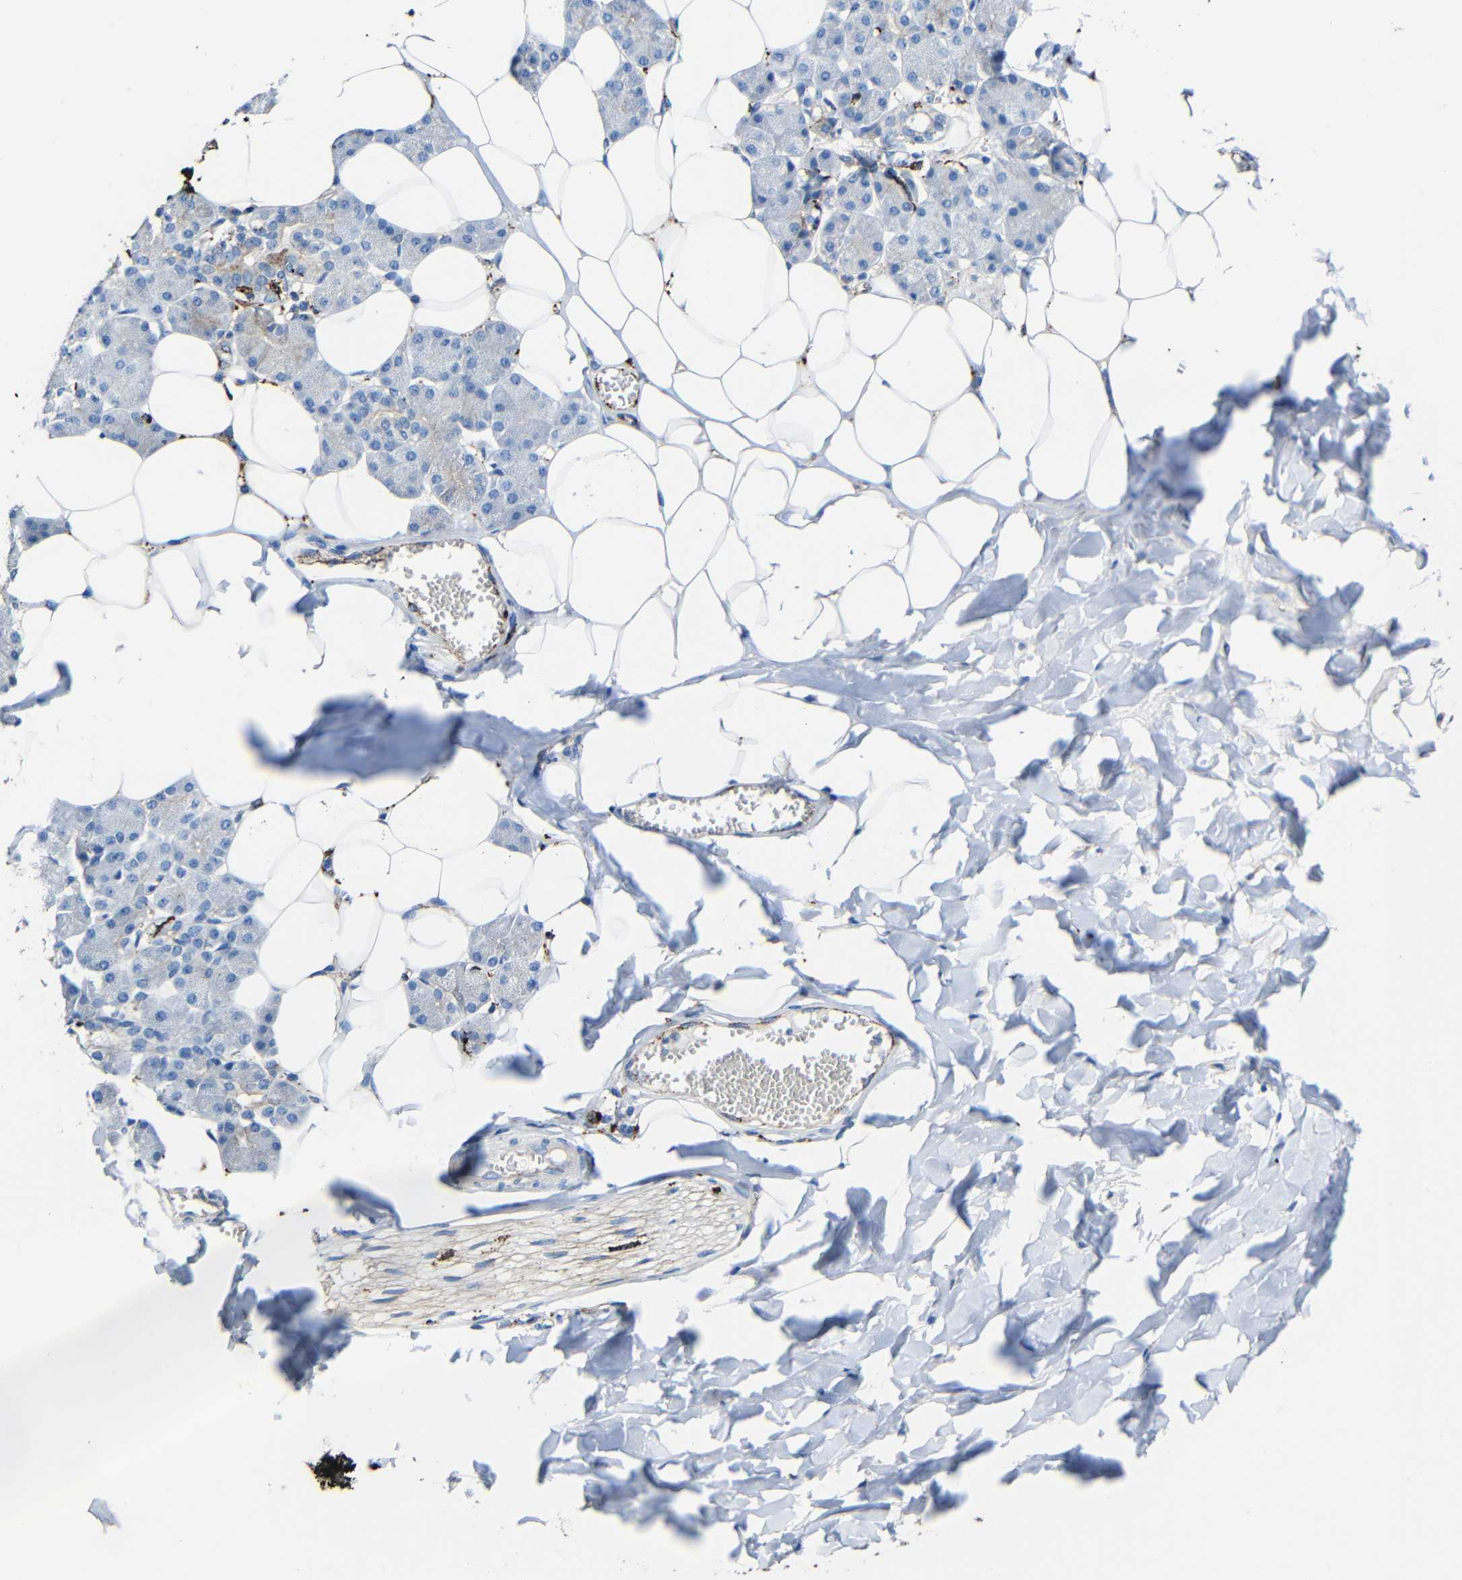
{"staining": {"intensity": "moderate", "quantity": "25%-75%", "location": "cytoplasmic/membranous"}, "tissue": "salivary gland", "cell_type": "Glandular cells", "image_type": "normal", "snomed": [{"axis": "morphology", "description": "Normal tissue, NOS"}, {"axis": "morphology", "description": "Adenoma, NOS"}, {"axis": "topography", "description": "Salivary gland"}], "caption": "Protein analysis of benign salivary gland exhibits moderate cytoplasmic/membranous positivity in approximately 25%-75% of glandular cells.", "gene": "HLA", "patient": {"sex": "female", "age": 32}}